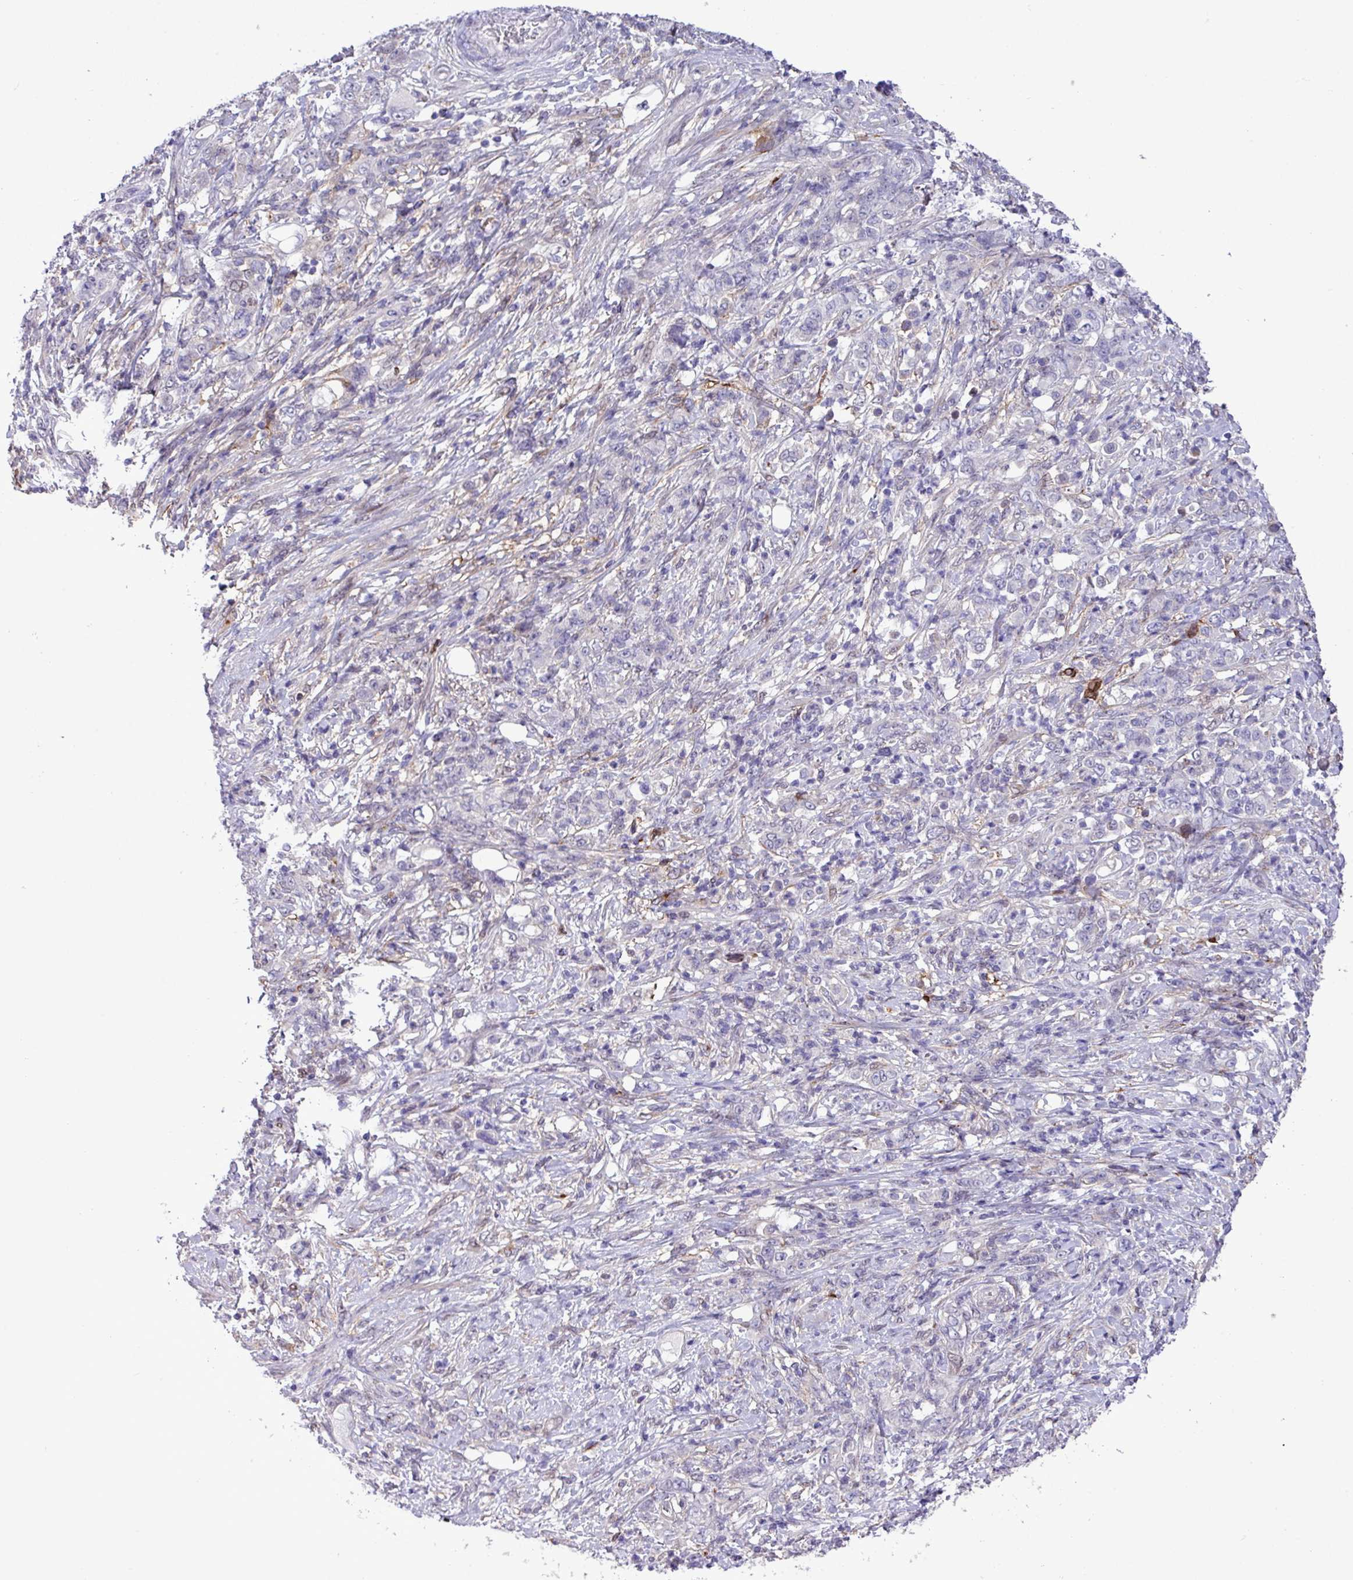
{"staining": {"intensity": "negative", "quantity": "none", "location": "none"}, "tissue": "stomach cancer", "cell_type": "Tumor cells", "image_type": "cancer", "snomed": [{"axis": "morphology", "description": "Adenocarcinoma, NOS"}, {"axis": "topography", "description": "Stomach"}], "caption": "Stomach cancer was stained to show a protein in brown. There is no significant positivity in tumor cells.", "gene": "RPP25L", "patient": {"sex": "female", "age": 79}}